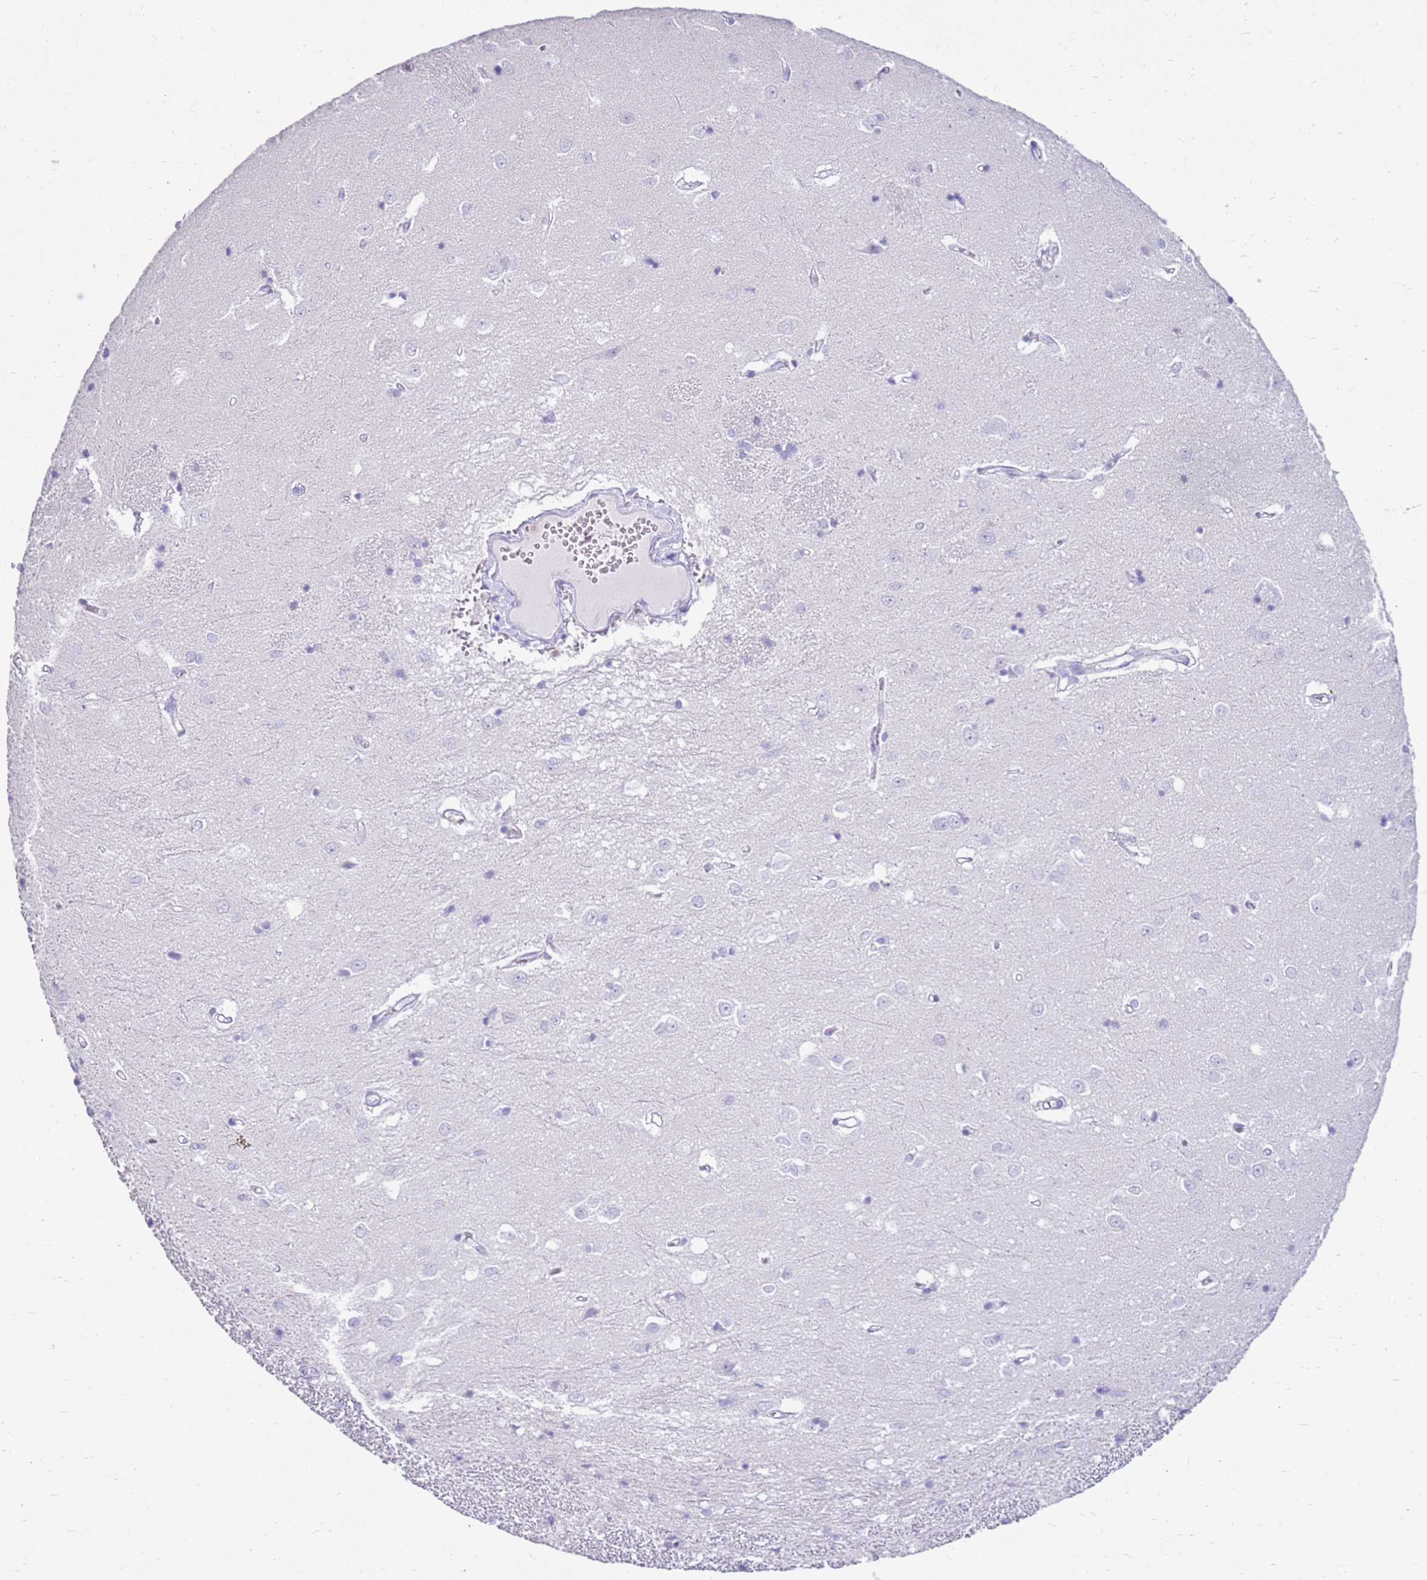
{"staining": {"intensity": "negative", "quantity": "none", "location": "none"}, "tissue": "caudate", "cell_type": "Glial cells", "image_type": "normal", "snomed": [{"axis": "morphology", "description": "Normal tissue, NOS"}, {"axis": "topography", "description": "Lateral ventricle wall"}], "caption": "Immunohistochemical staining of benign caudate shows no significant positivity in glial cells. The staining is performed using DAB brown chromogen with nuclei counter-stained in using hematoxylin.", "gene": "CSTA", "patient": {"sex": "male", "age": 37}}